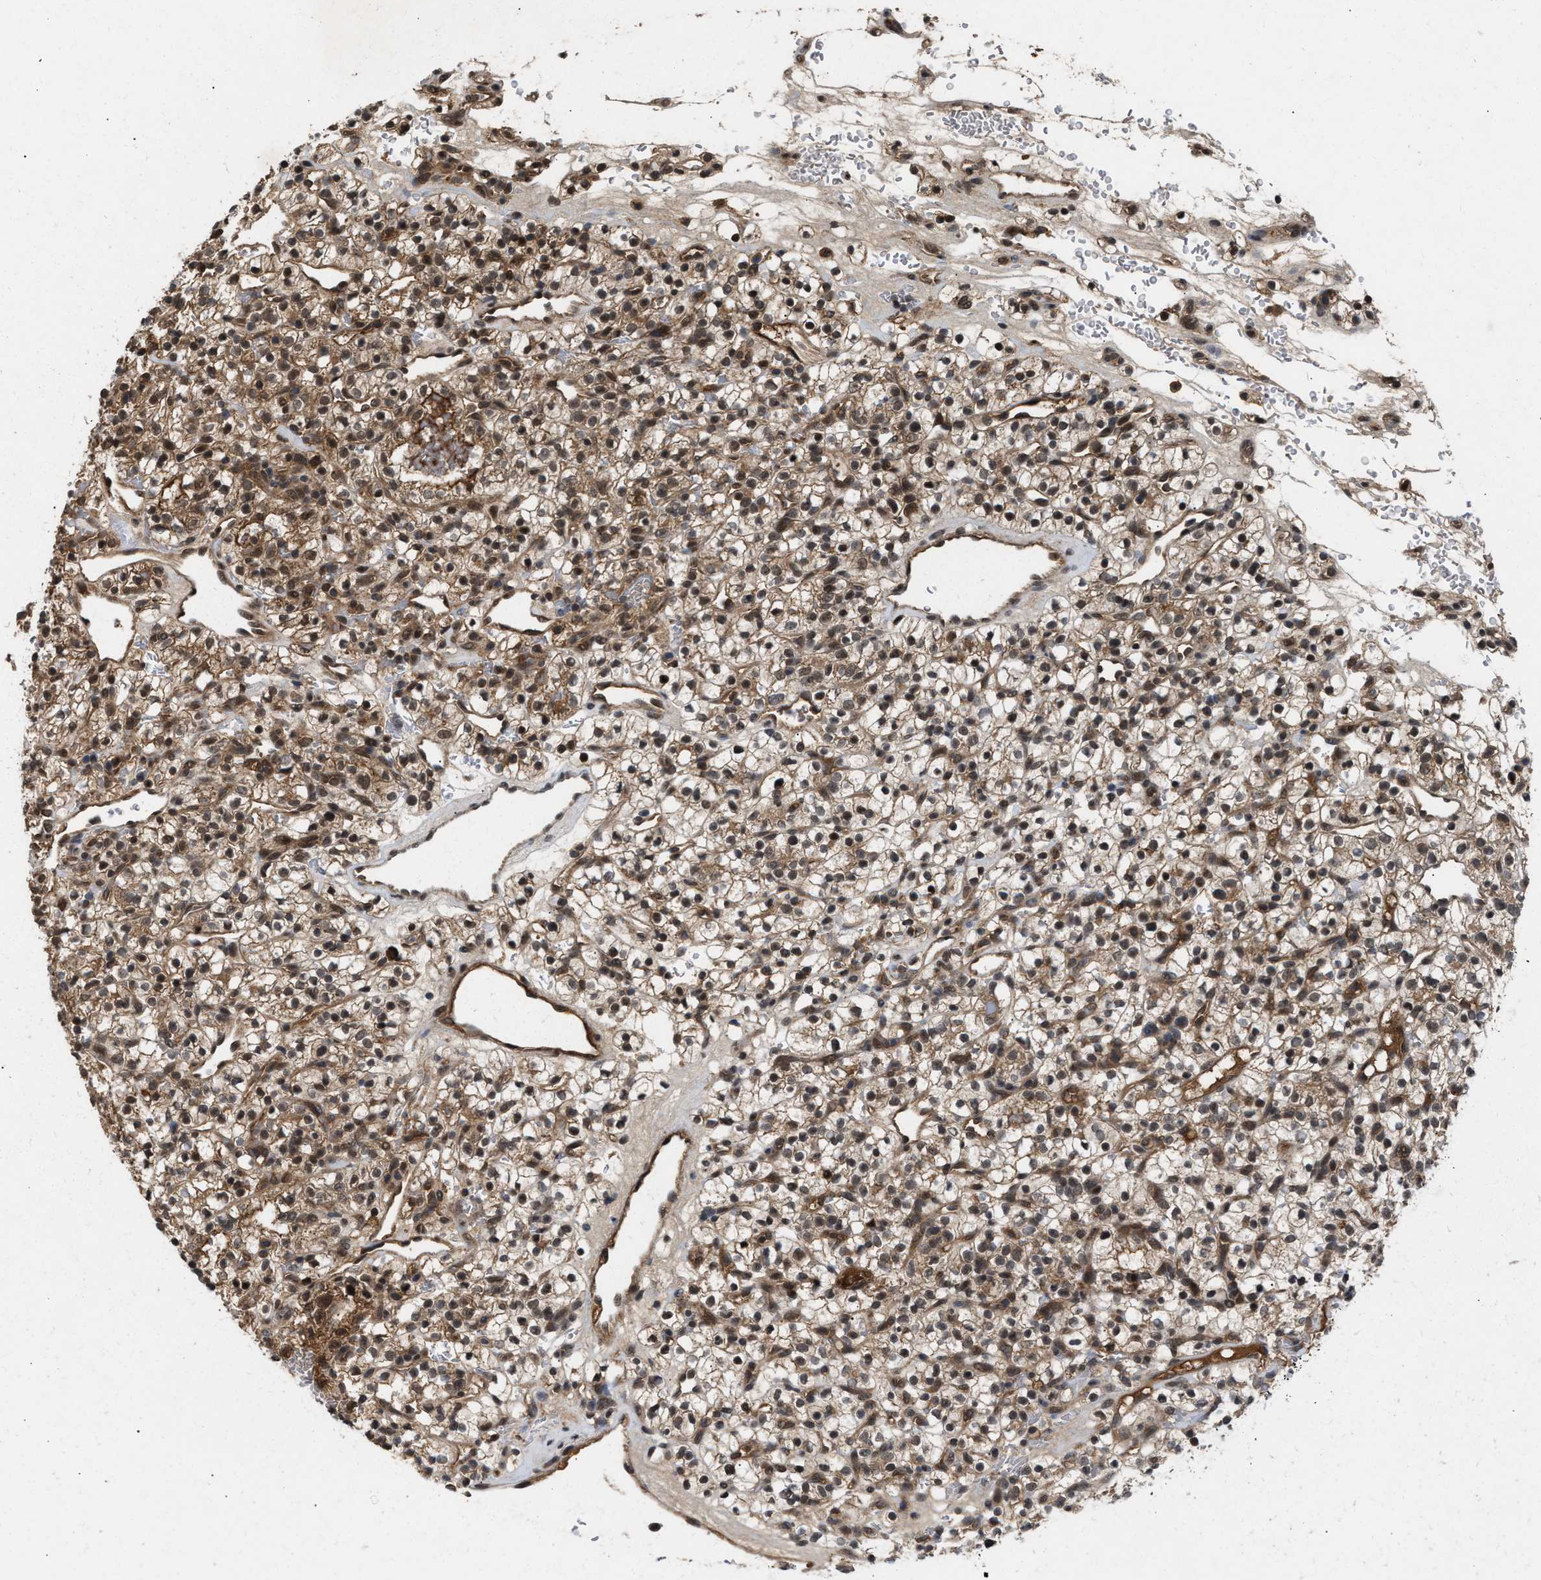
{"staining": {"intensity": "weak", "quantity": ">75%", "location": "nuclear"}, "tissue": "renal cancer", "cell_type": "Tumor cells", "image_type": "cancer", "snomed": [{"axis": "morphology", "description": "Adenocarcinoma, NOS"}, {"axis": "topography", "description": "Kidney"}], "caption": "Human adenocarcinoma (renal) stained for a protein (brown) demonstrates weak nuclear positive expression in approximately >75% of tumor cells.", "gene": "RUSC2", "patient": {"sex": "female", "age": 57}}